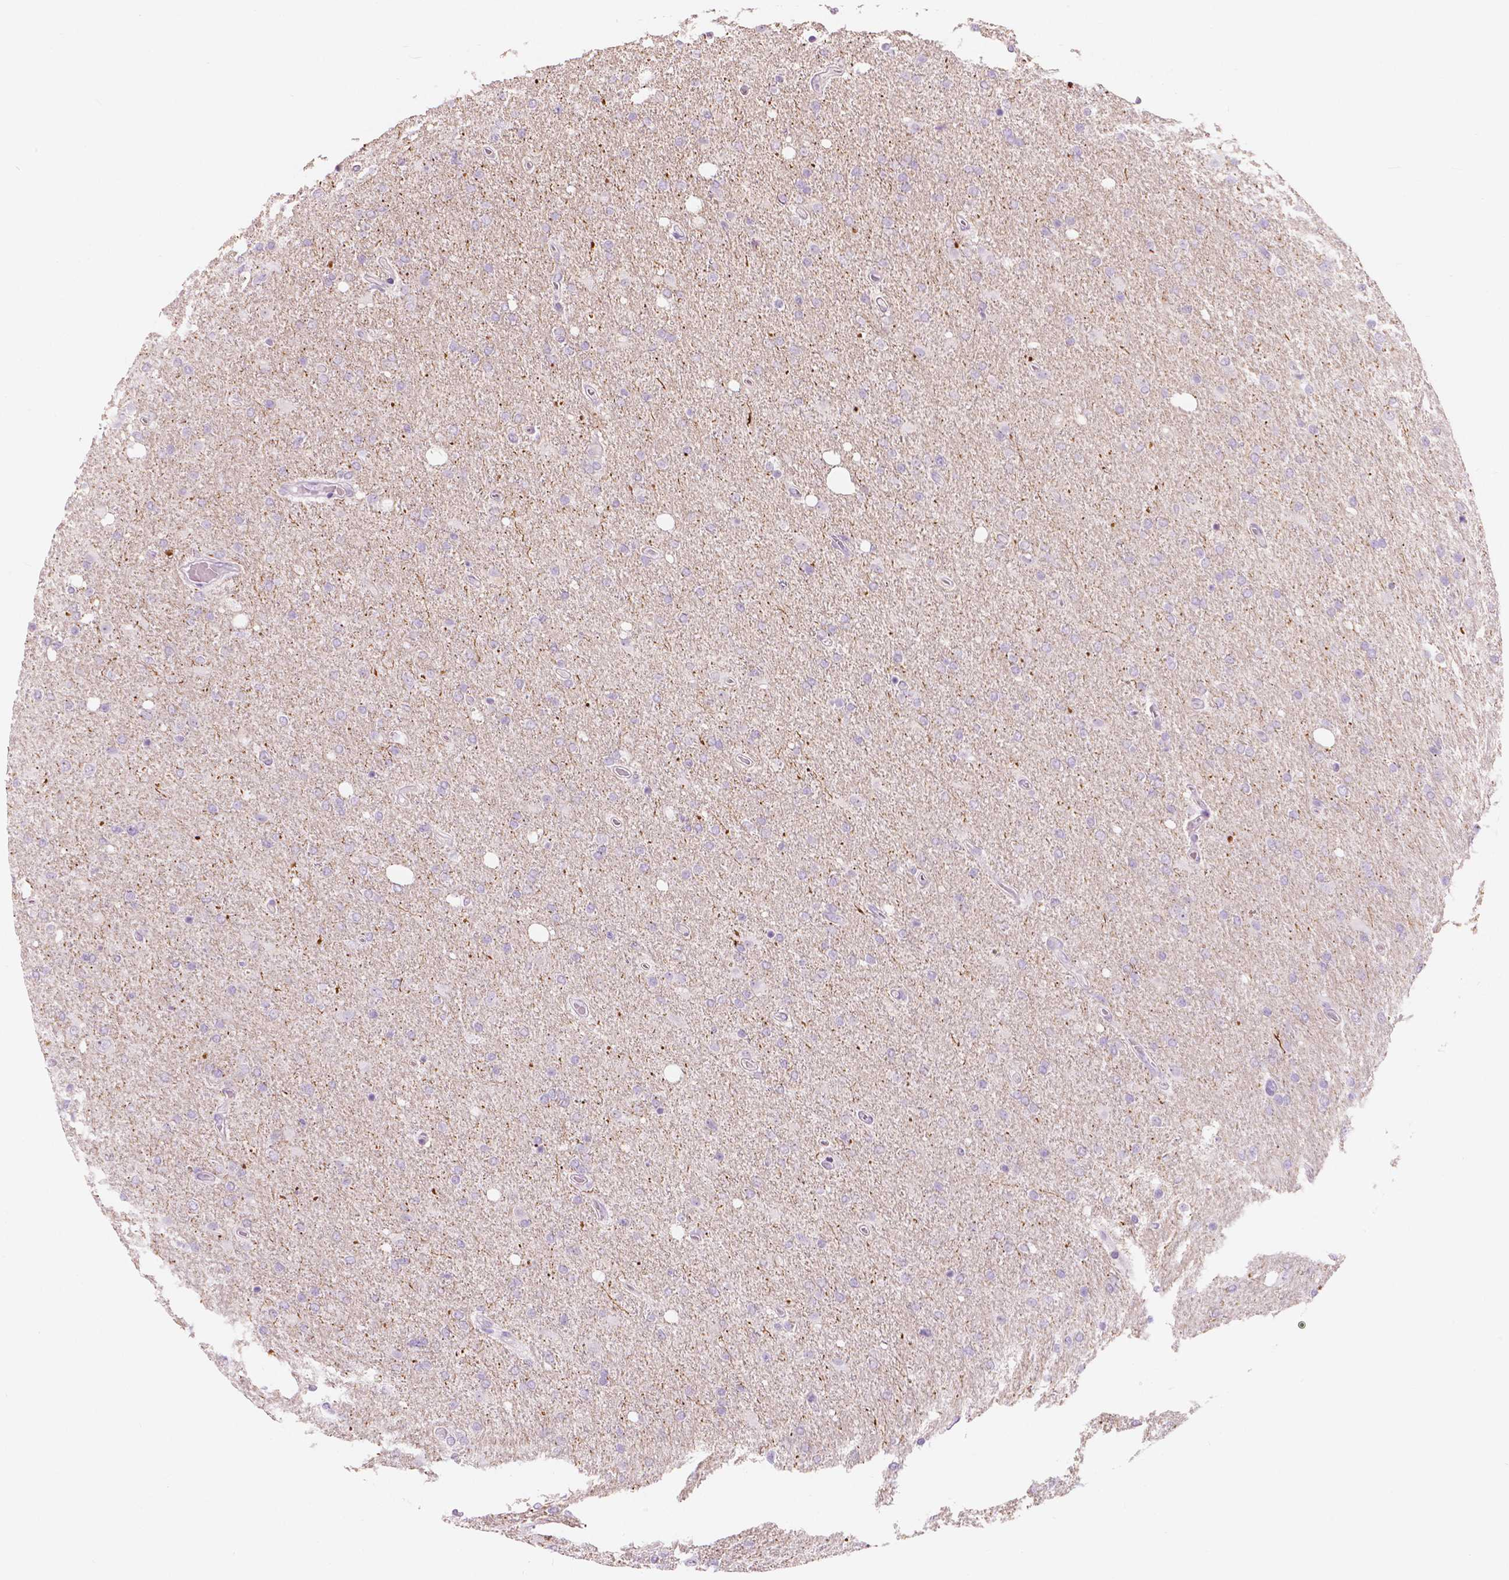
{"staining": {"intensity": "negative", "quantity": "none", "location": "none"}, "tissue": "glioma", "cell_type": "Tumor cells", "image_type": "cancer", "snomed": [{"axis": "morphology", "description": "Glioma, malignant, High grade"}, {"axis": "topography", "description": "Cerebral cortex"}], "caption": "Immunohistochemistry (IHC) of high-grade glioma (malignant) demonstrates no positivity in tumor cells.", "gene": "A4GNT", "patient": {"sex": "male", "age": 70}}